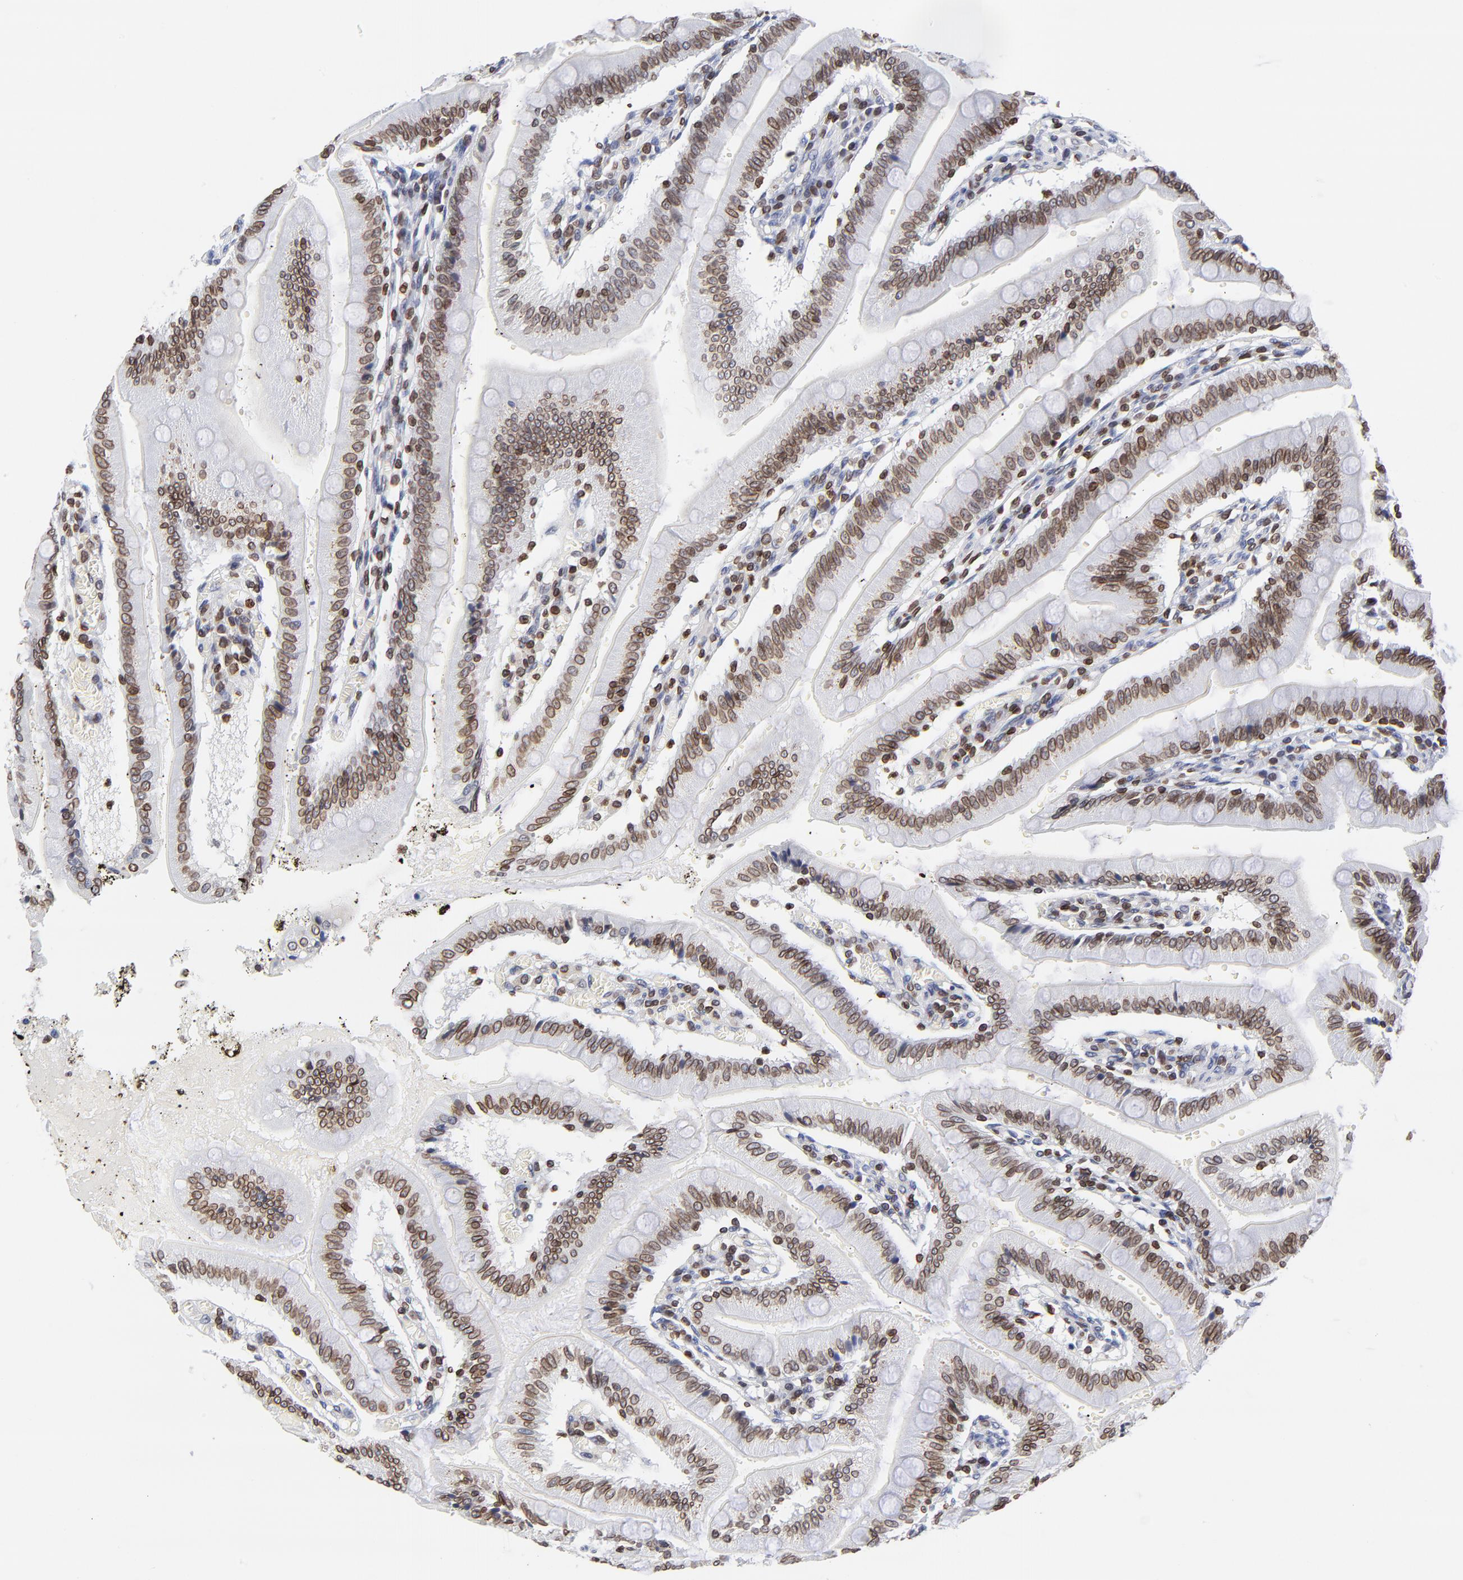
{"staining": {"intensity": "strong", "quantity": ">75%", "location": "cytoplasmic/membranous,nuclear"}, "tissue": "small intestine", "cell_type": "Glandular cells", "image_type": "normal", "snomed": [{"axis": "morphology", "description": "Normal tissue, NOS"}, {"axis": "topography", "description": "Small intestine"}], "caption": "Immunohistochemical staining of unremarkable human small intestine demonstrates high levels of strong cytoplasmic/membranous,nuclear expression in approximately >75% of glandular cells. The staining is performed using DAB brown chromogen to label protein expression. The nuclei are counter-stained blue using hematoxylin.", "gene": "THAP7", "patient": {"sex": "male", "age": 71}}